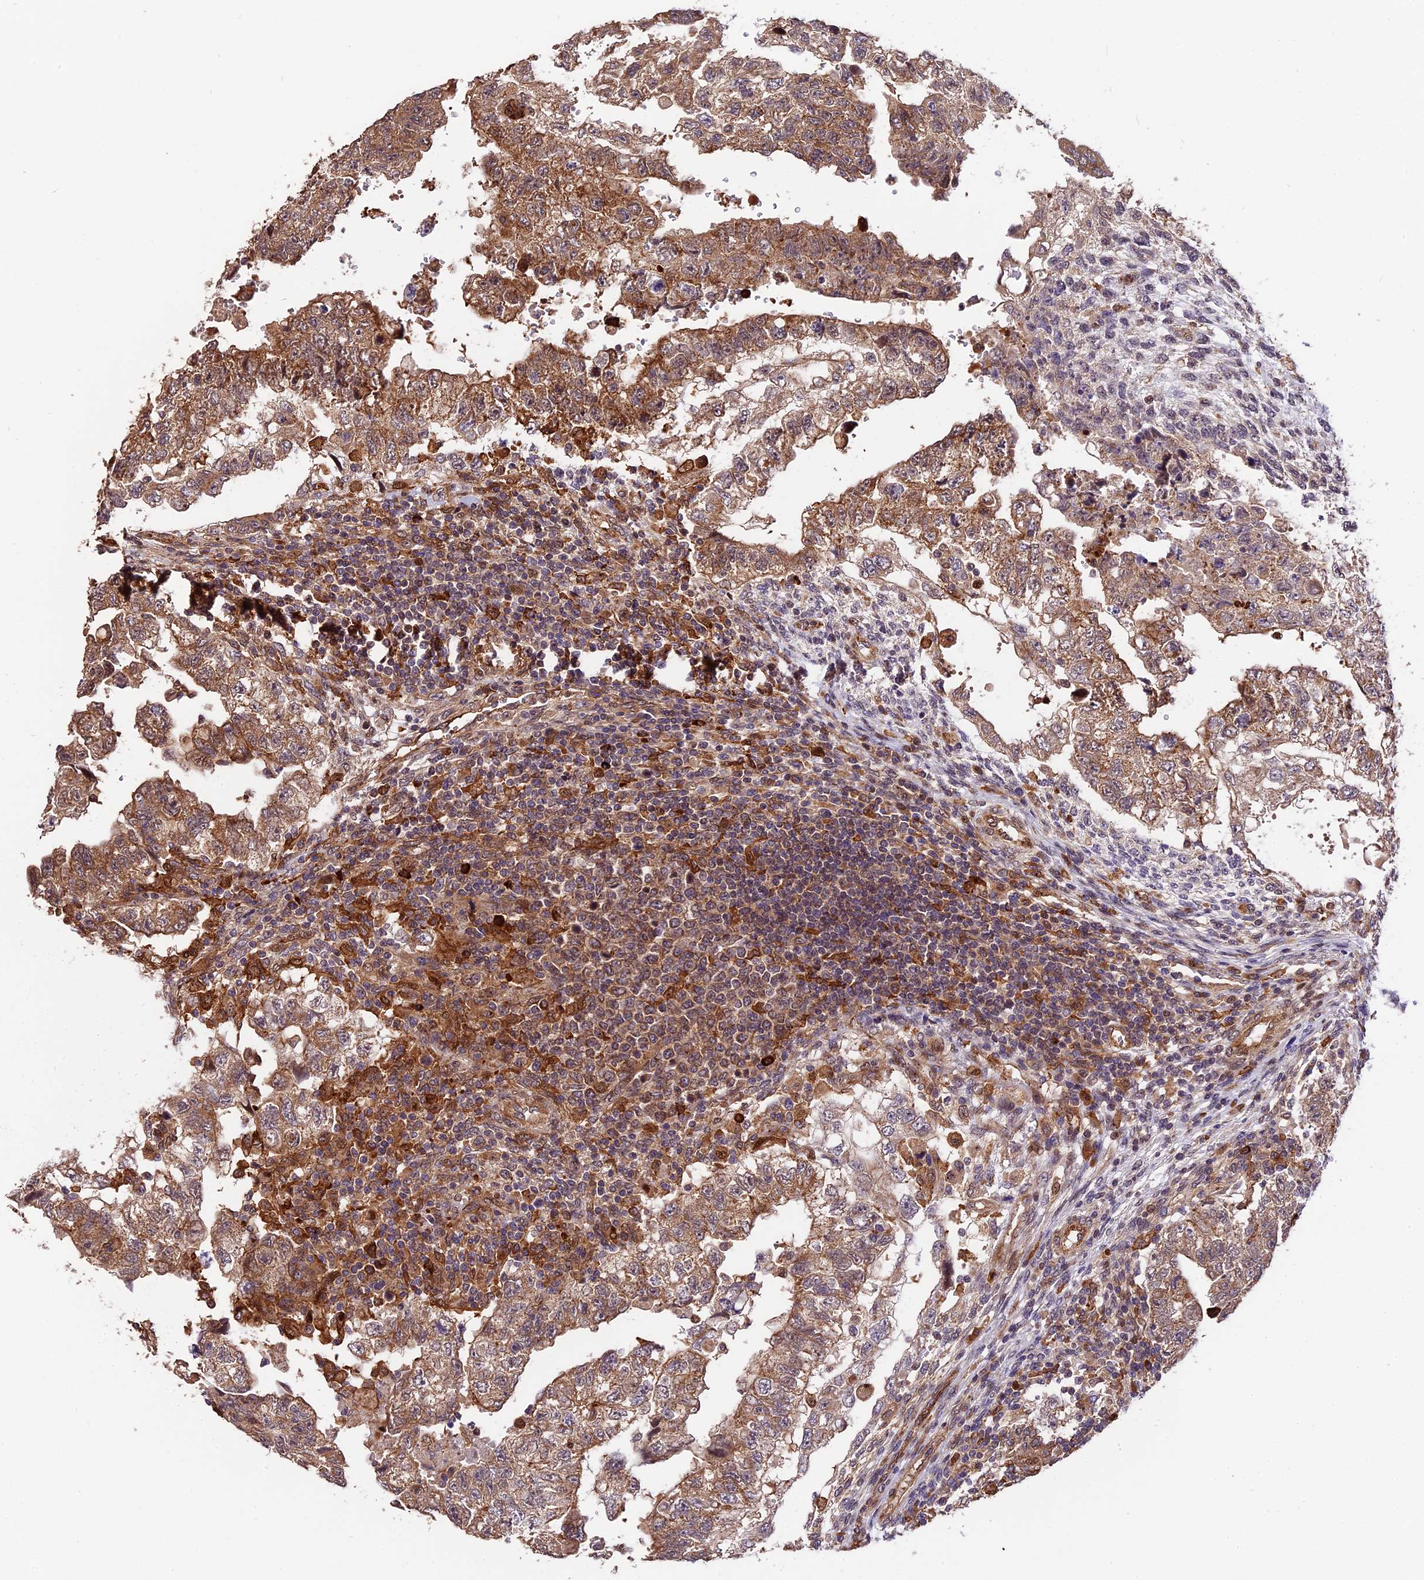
{"staining": {"intensity": "moderate", "quantity": ">75%", "location": "cytoplasmic/membranous"}, "tissue": "testis cancer", "cell_type": "Tumor cells", "image_type": "cancer", "snomed": [{"axis": "morphology", "description": "Carcinoma, Embryonal, NOS"}, {"axis": "topography", "description": "Testis"}], "caption": "Immunohistochemistry (DAB (3,3'-diaminobenzidine)) staining of testis cancer reveals moderate cytoplasmic/membranous protein expression in approximately >75% of tumor cells. (IHC, brightfield microscopy, high magnification).", "gene": "HERPUD1", "patient": {"sex": "male", "age": 36}}